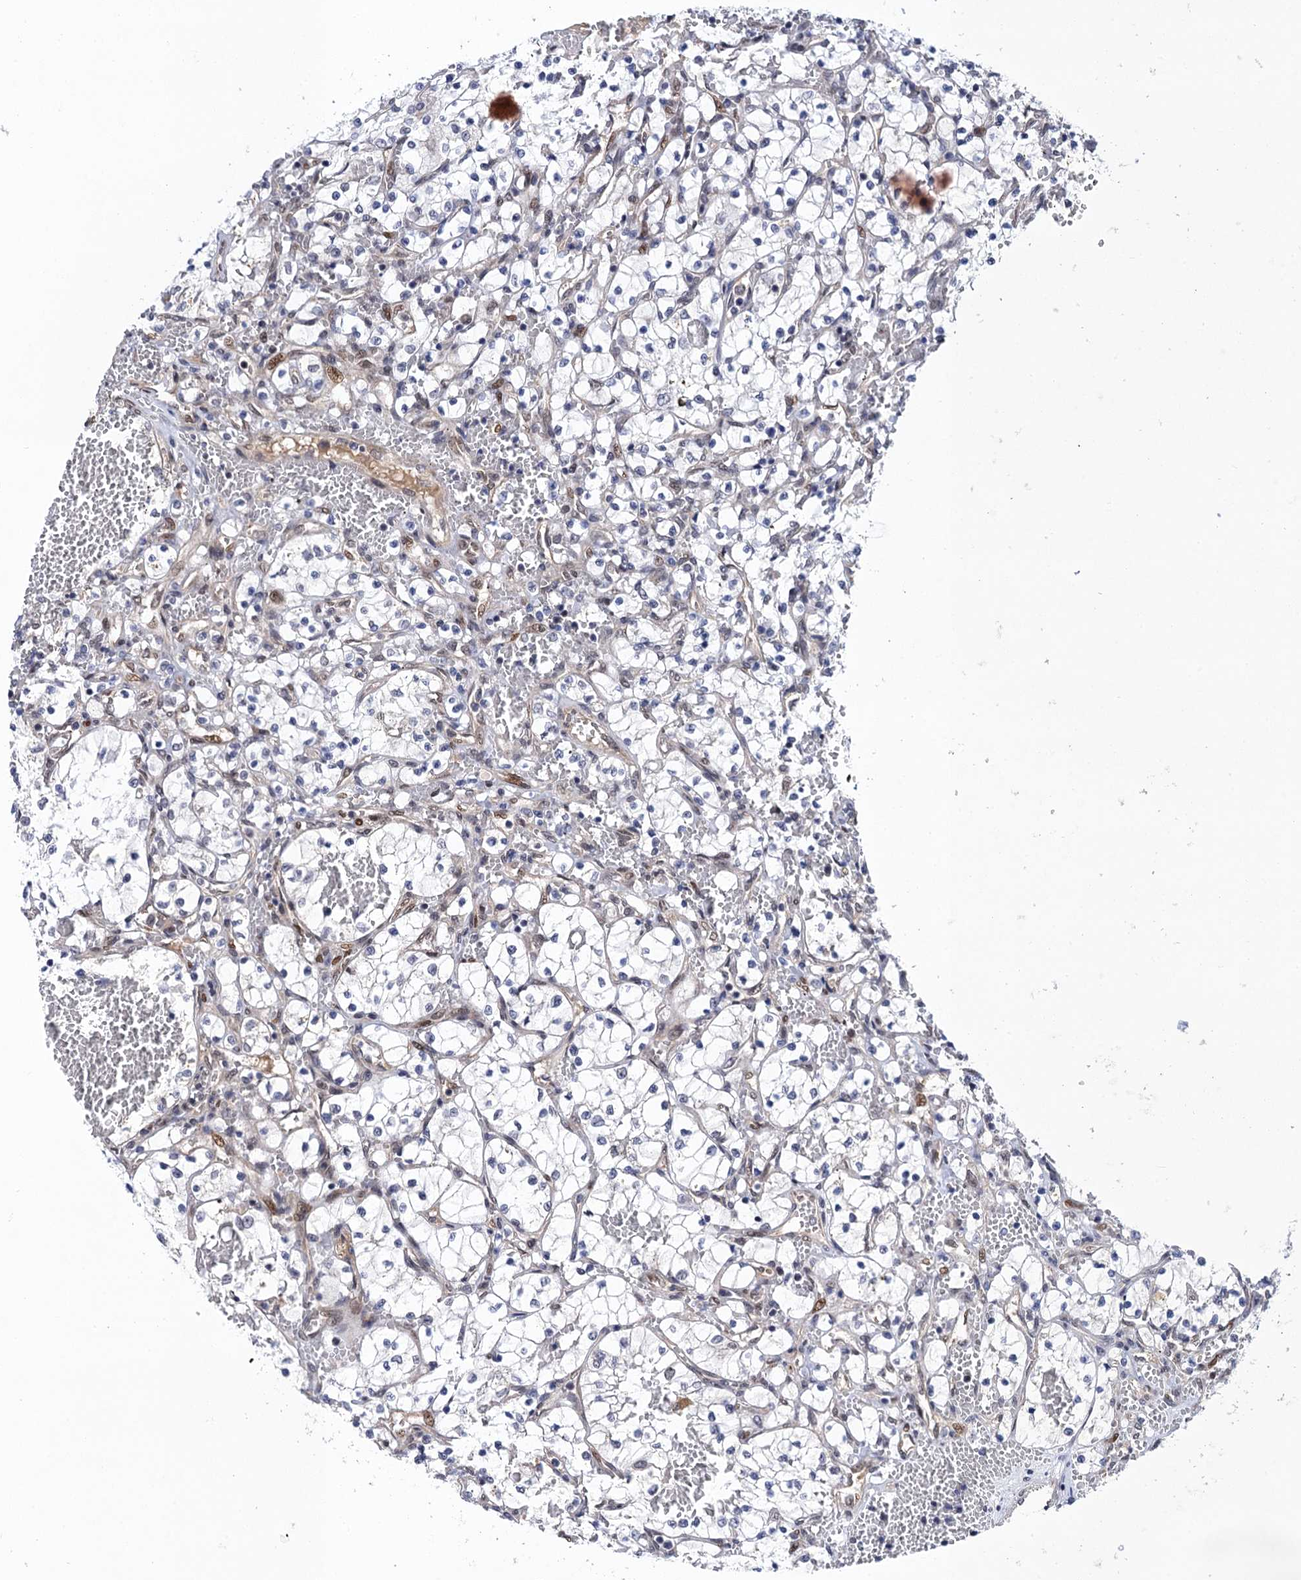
{"staining": {"intensity": "negative", "quantity": "none", "location": "none"}, "tissue": "renal cancer", "cell_type": "Tumor cells", "image_type": "cancer", "snomed": [{"axis": "morphology", "description": "Adenocarcinoma, NOS"}, {"axis": "topography", "description": "Kidney"}], "caption": "Adenocarcinoma (renal) was stained to show a protein in brown. There is no significant staining in tumor cells.", "gene": "NEK8", "patient": {"sex": "female", "age": 69}}